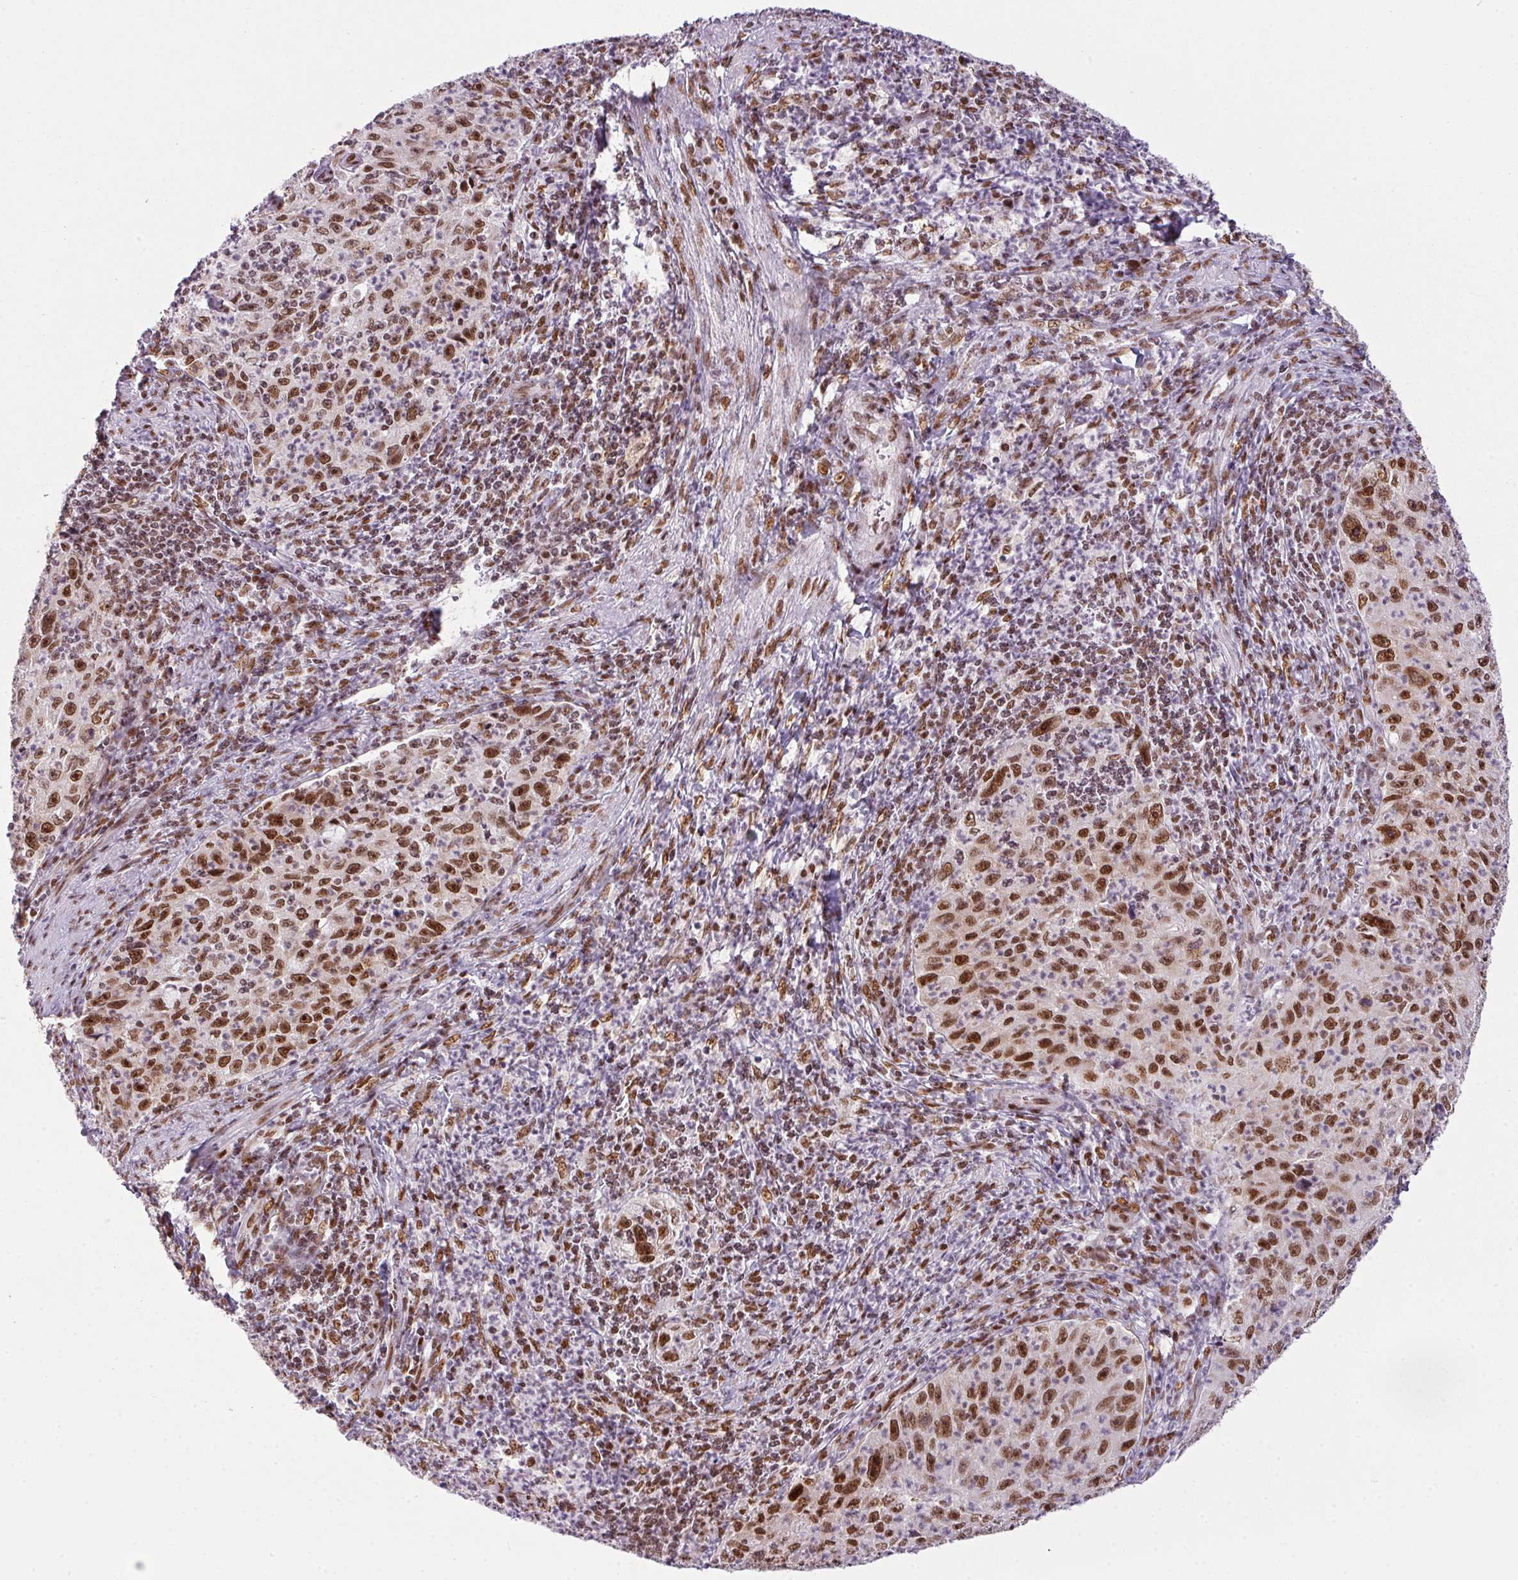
{"staining": {"intensity": "strong", "quantity": ">75%", "location": "nuclear"}, "tissue": "cervical cancer", "cell_type": "Tumor cells", "image_type": "cancer", "snomed": [{"axis": "morphology", "description": "Squamous cell carcinoma, NOS"}, {"axis": "topography", "description": "Cervix"}], "caption": "Tumor cells display high levels of strong nuclear positivity in approximately >75% of cells in human cervical cancer (squamous cell carcinoma). (IHC, brightfield microscopy, high magnification).", "gene": "ARL6IP4", "patient": {"sex": "female", "age": 30}}